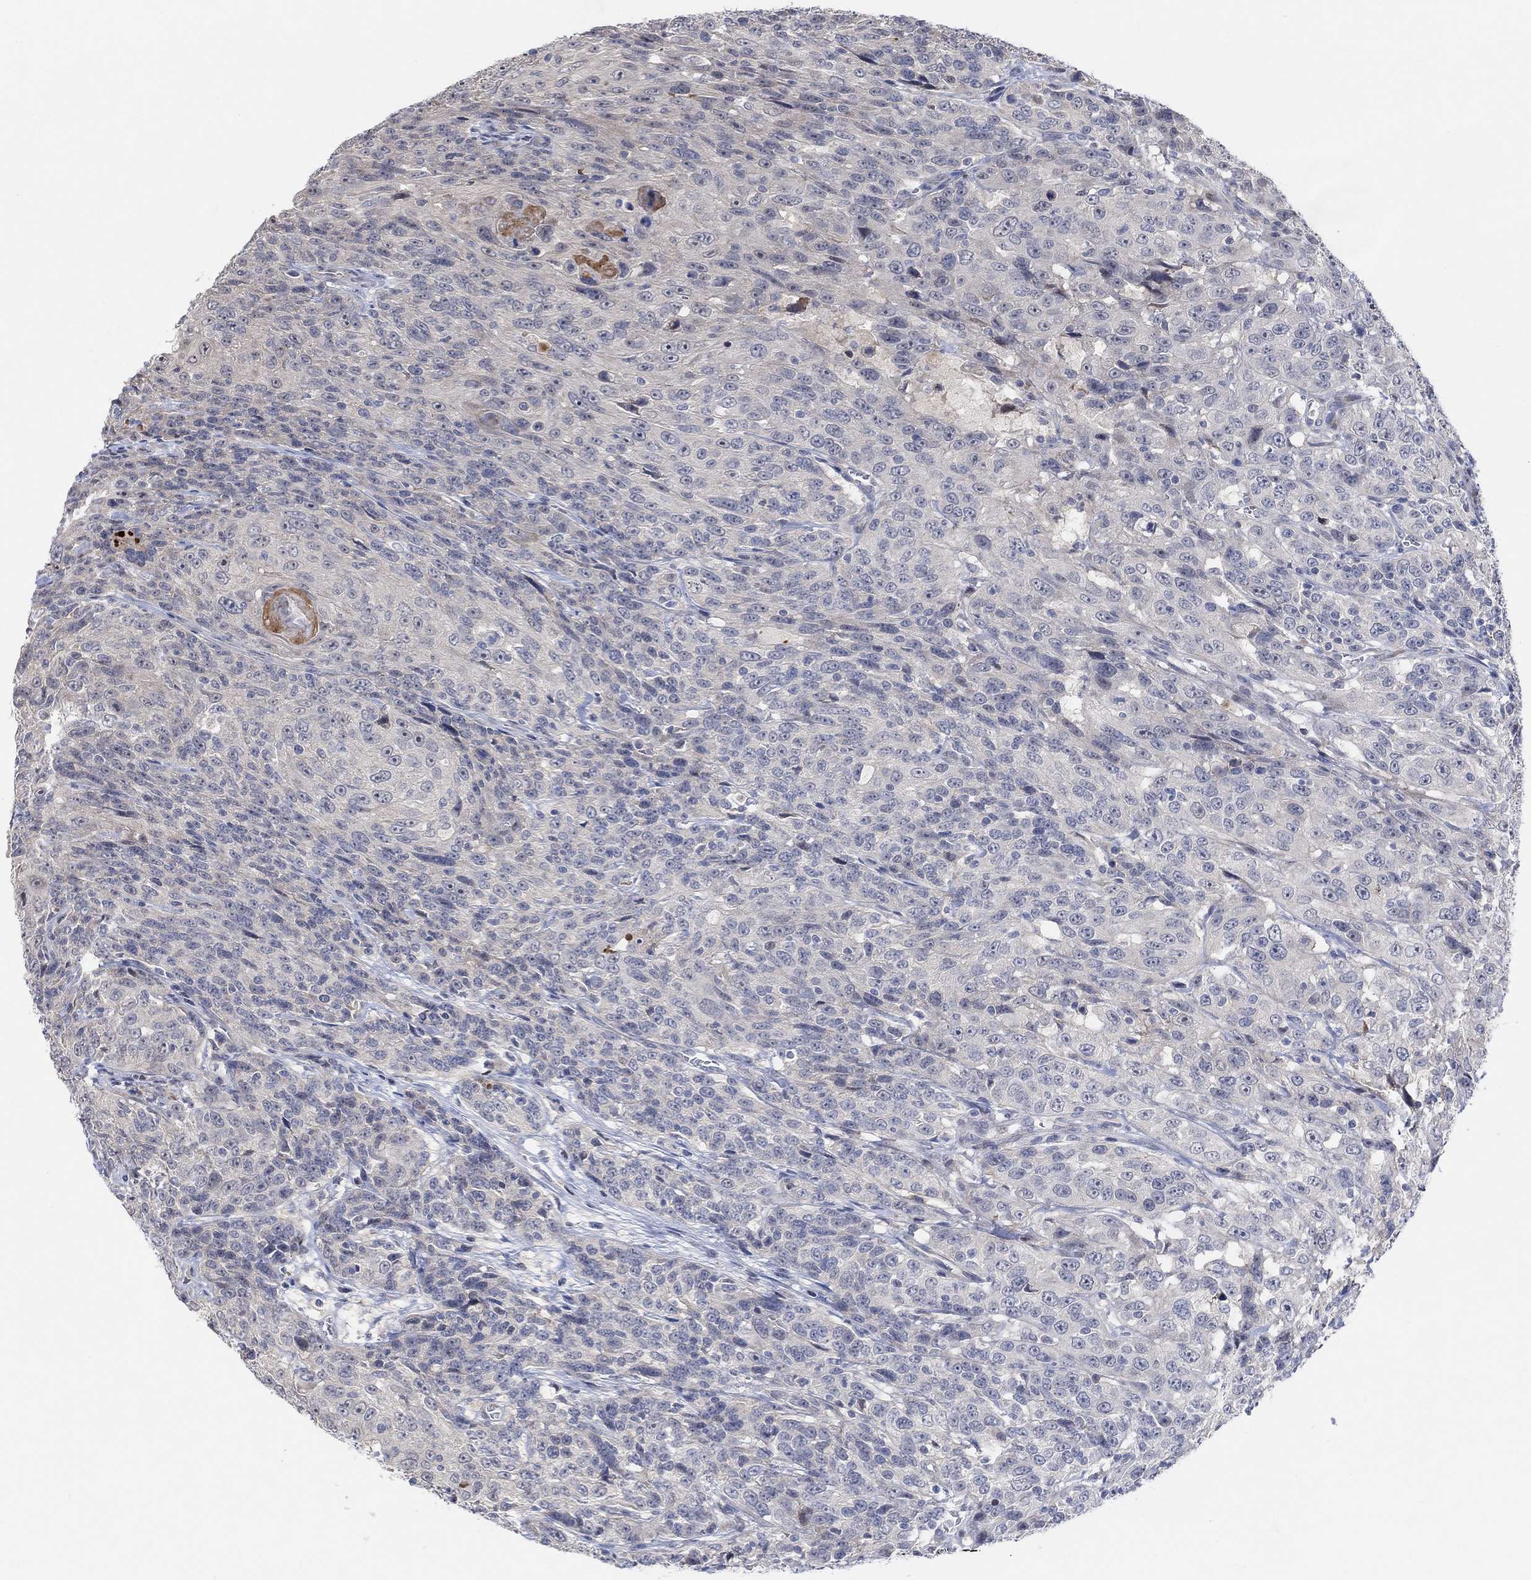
{"staining": {"intensity": "negative", "quantity": "none", "location": "none"}, "tissue": "urothelial cancer", "cell_type": "Tumor cells", "image_type": "cancer", "snomed": [{"axis": "morphology", "description": "Urothelial carcinoma, NOS"}, {"axis": "morphology", "description": "Urothelial carcinoma, High grade"}, {"axis": "topography", "description": "Urinary bladder"}], "caption": "Protein analysis of high-grade urothelial carcinoma shows no significant staining in tumor cells. Nuclei are stained in blue.", "gene": "CNTF", "patient": {"sex": "female", "age": 73}}